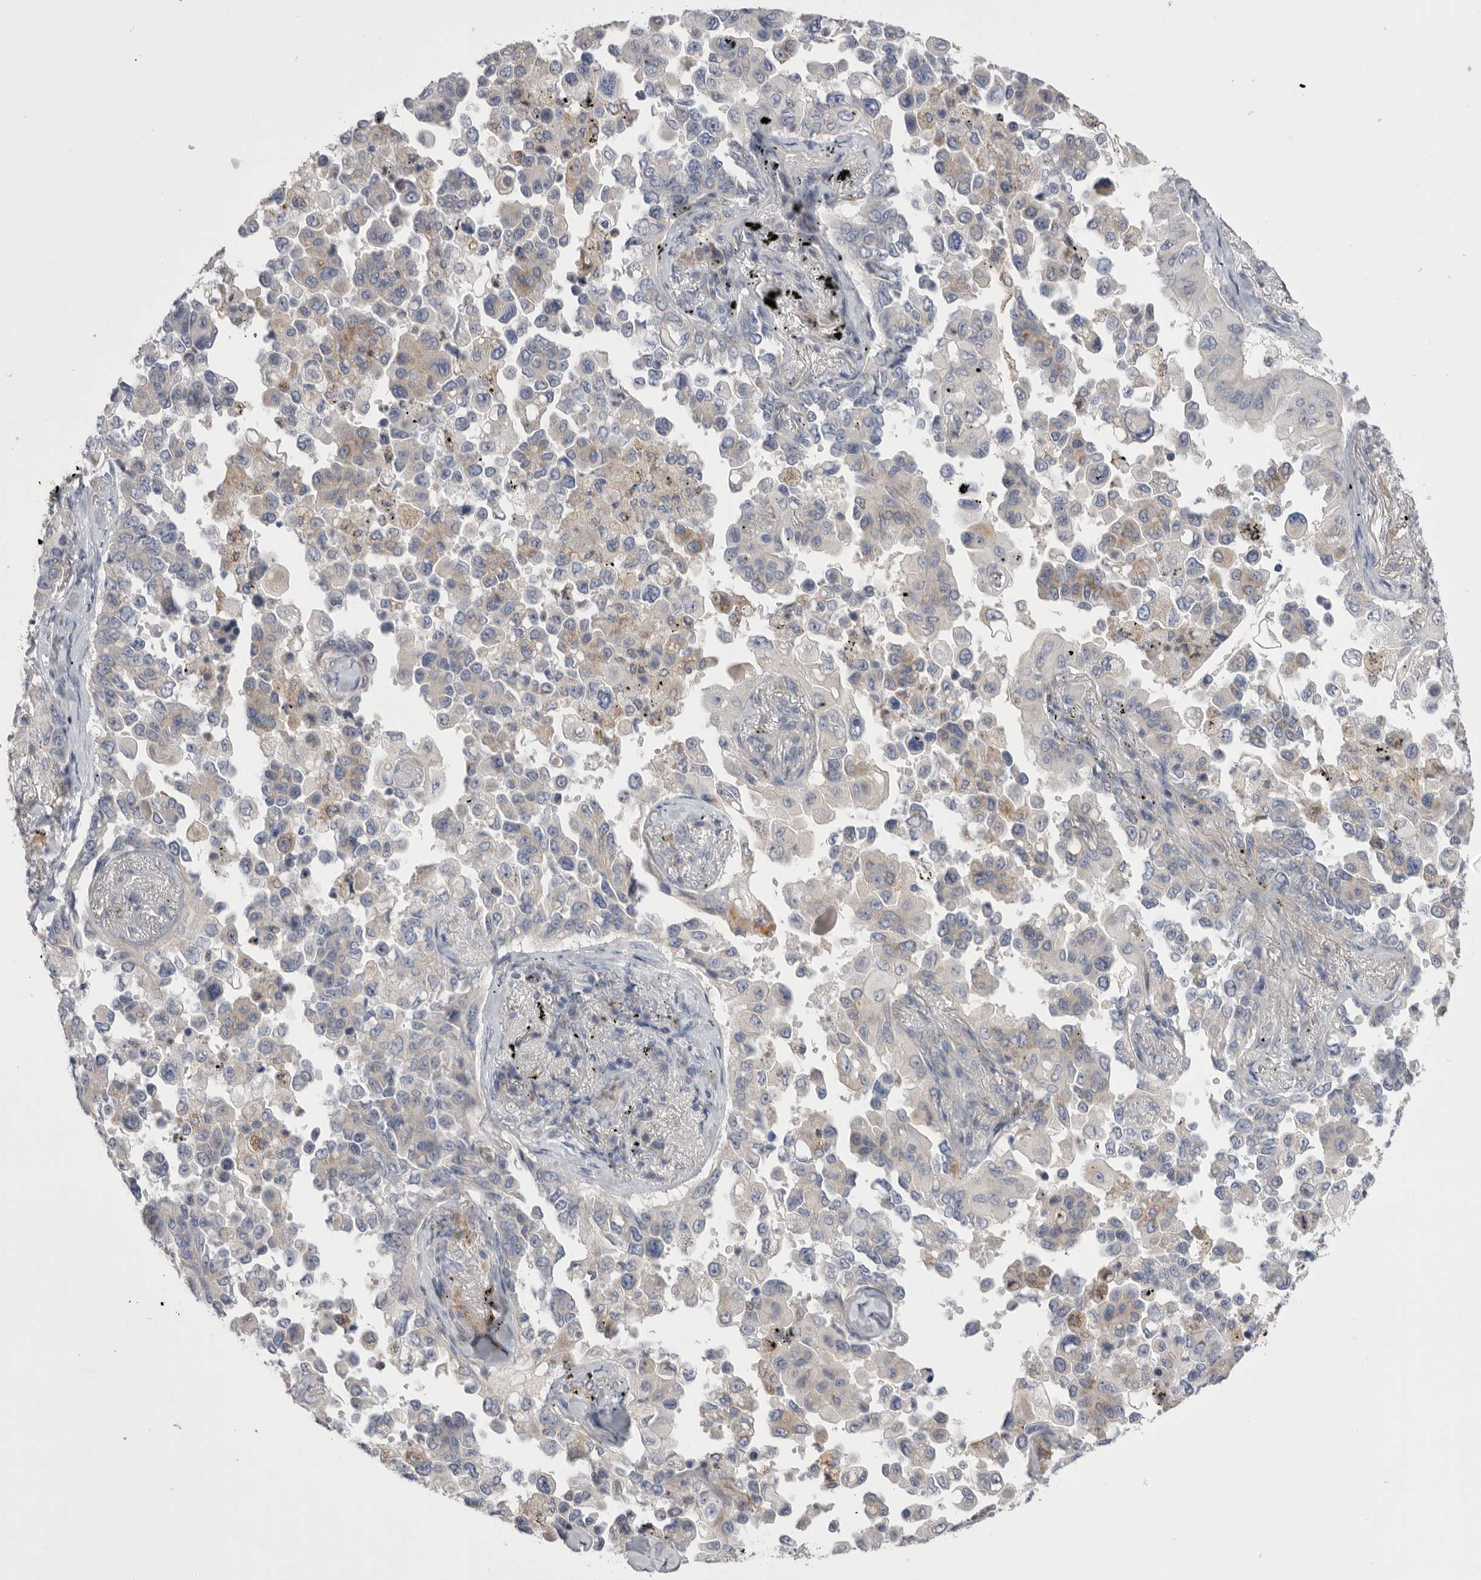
{"staining": {"intensity": "negative", "quantity": "none", "location": "none"}, "tissue": "lung cancer", "cell_type": "Tumor cells", "image_type": "cancer", "snomed": [{"axis": "morphology", "description": "Adenocarcinoma, NOS"}, {"axis": "topography", "description": "Lung"}], "caption": "This is an IHC image of human lung adenocarcinoma. There is no positivity in tumor cells.", "gene": "CCDC126", "patient": {"sex": "female", "age": 67}}